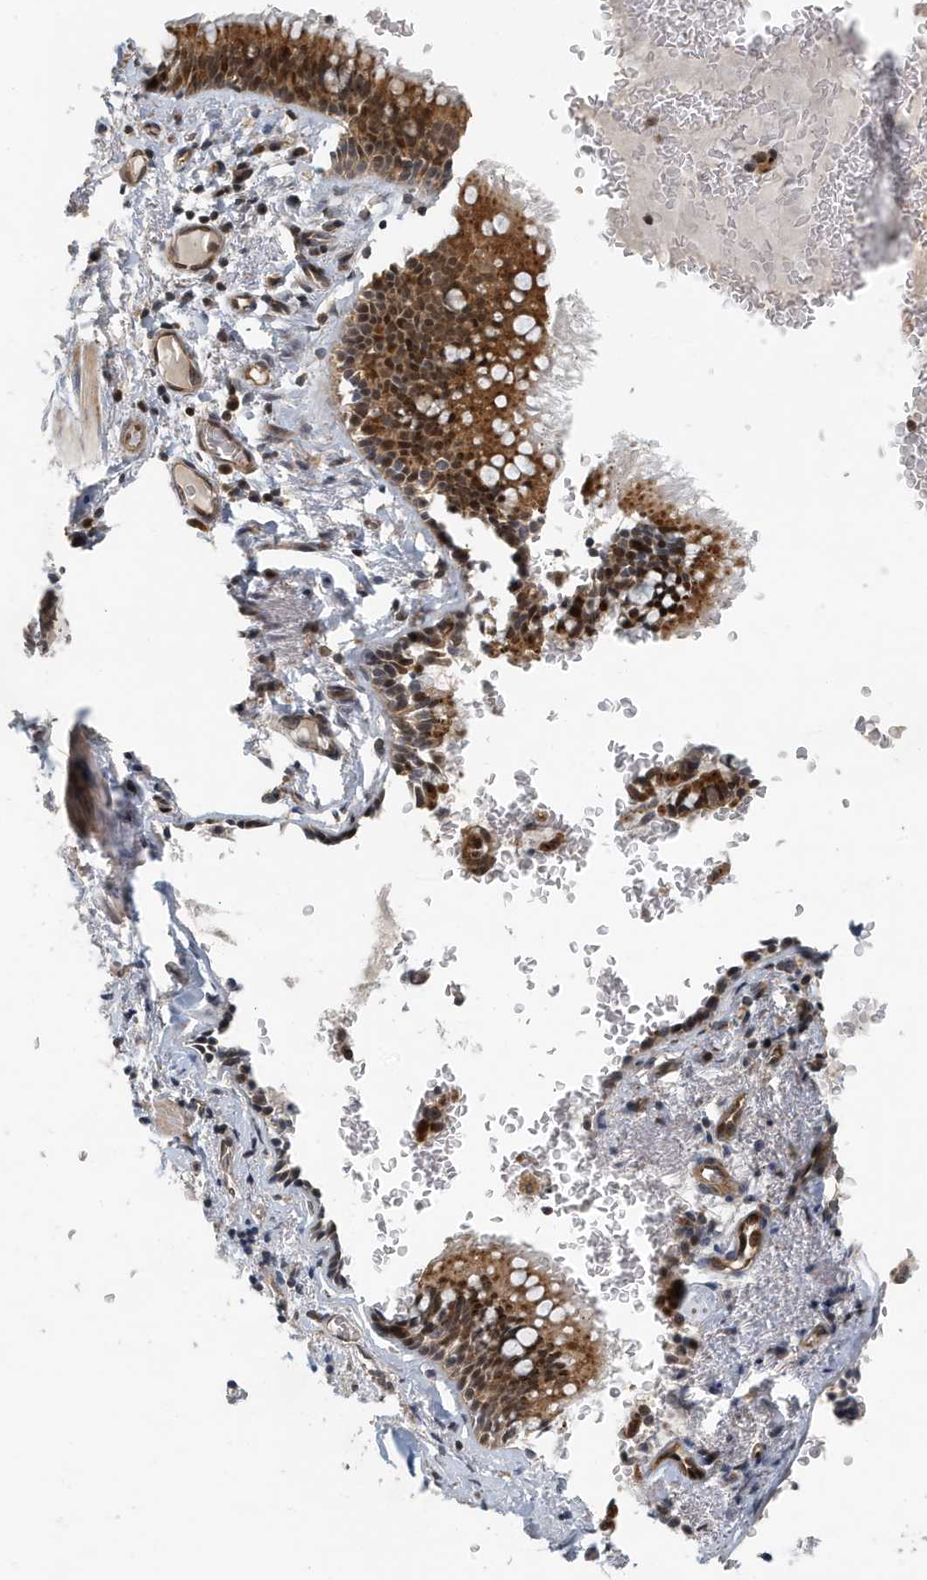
{"staining": {"intensity": "moderate", "quantity": ">75%", "location": "cytoplasmic/membranous,nuclear"}, "tissue": "bronchus", "cell_type": "Respiratory epithelial cells", "image_type": "normal", "snomed": [{"axis": "morphology", "description": "Normal tissue, NOS"}, {"axis": "topography", "description": "Cartilage tissue"}, {"axis": "topography", "description": "Bronchus"}], "caption": "IHC (DAB) staining of unremarkable bronchus reveals moderate cytoplasmic/membranous,nuclear protein staining in approximately >75% of respiratory epithelial cells. IHC stains the protein of interest in brown and the nuclei are stained blue.", "gene": "KIF15", "patient": {"sex": "female", "age": 36}}